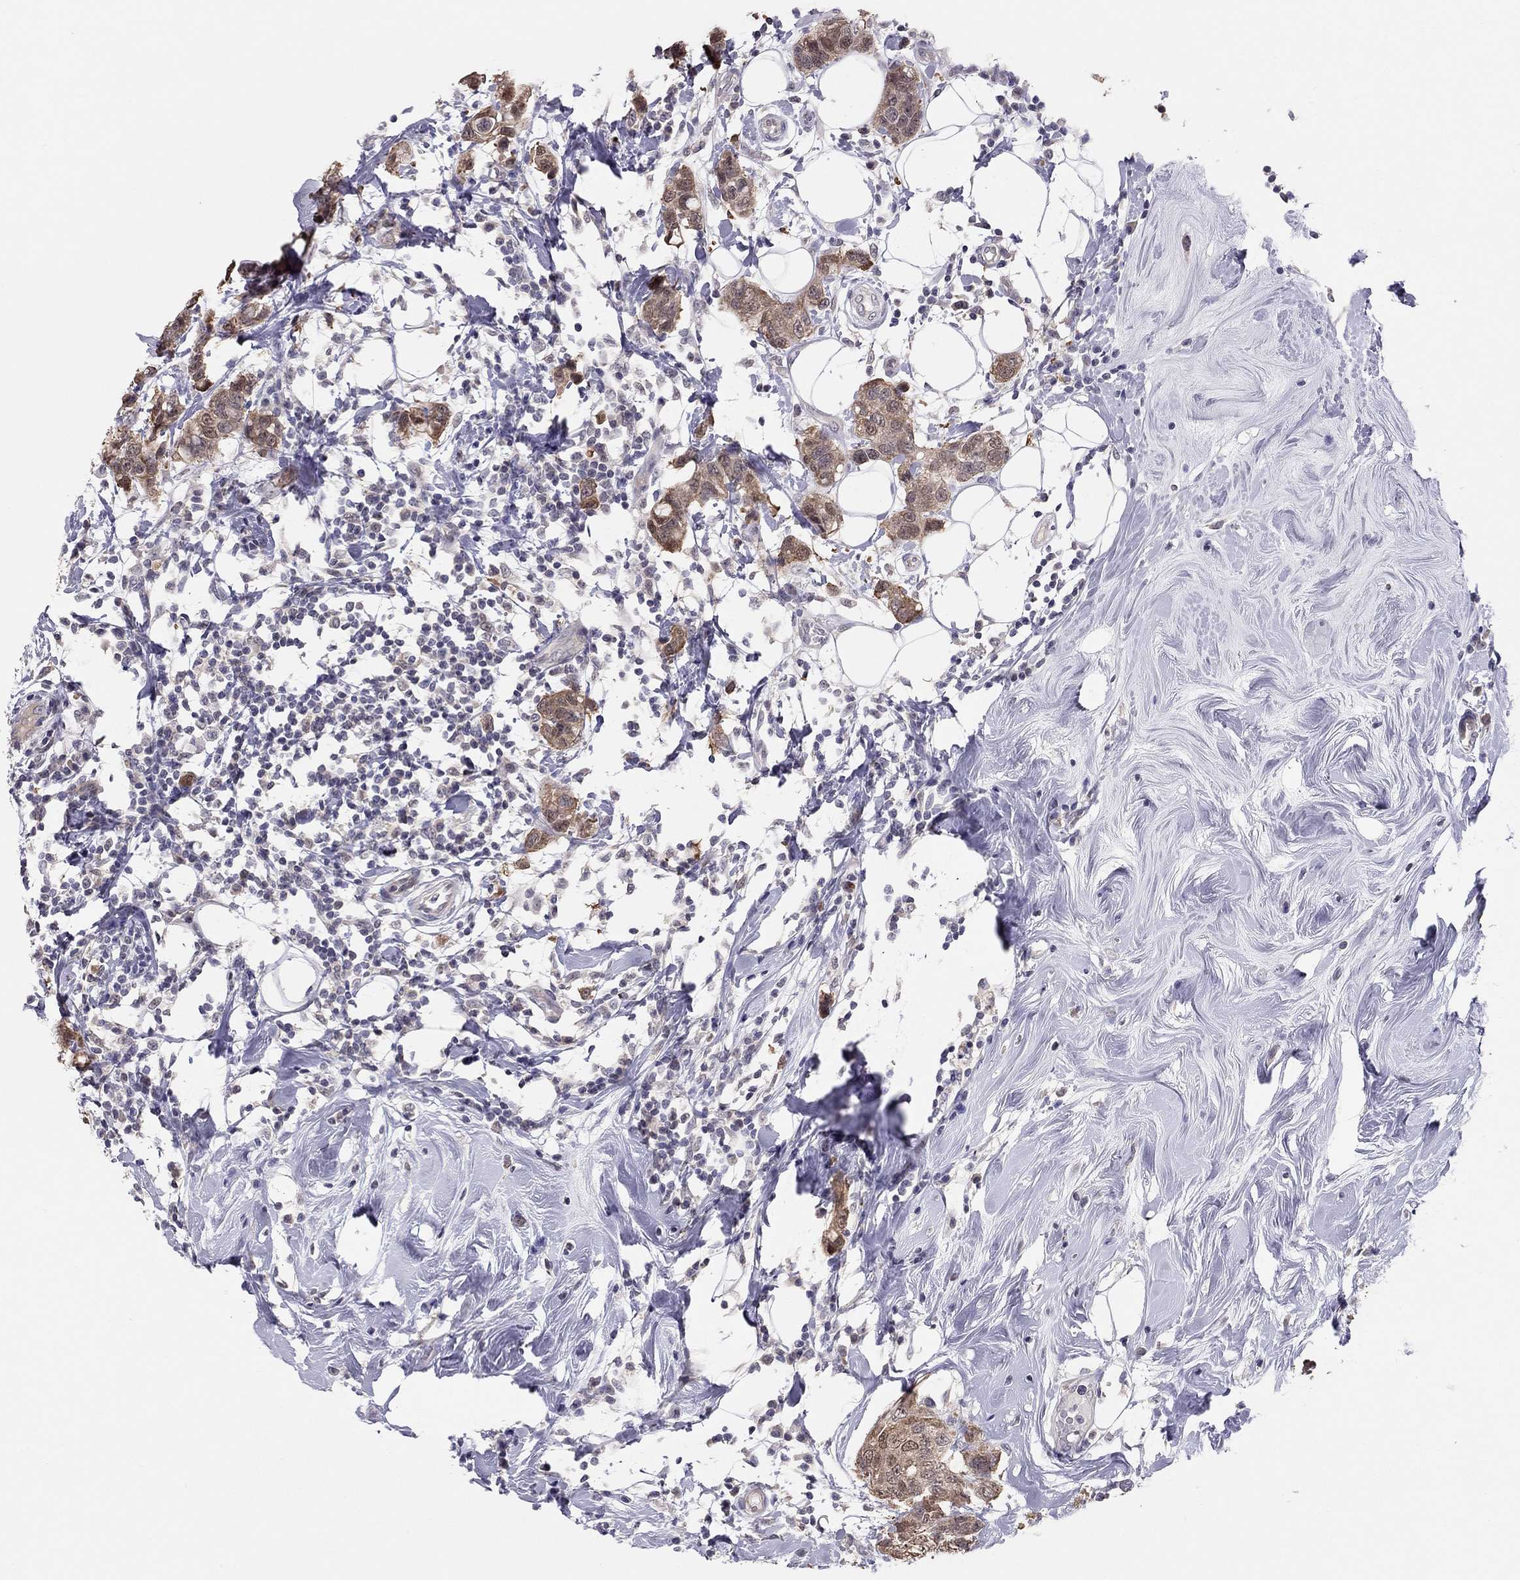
{"staining": {"intensity": "moderate", "quantity": "25%-75%", "location": "cytoplasmic/membranous"}, "tissue": "breast cancer", "cell_type": "Tumor cells", "image_type": "cancer", "snomed": [{"axis": "morphology", "description": "Duct carcinoma"}, {"axis": "topography", "description": "Breast"}], "caption": "Tumor cells demonstrate medium levels of moderate cytoplasmic/membranous positivity in about 25%-75% of cells in breast cancer (invasive ductal carcinoma).", "gene": "HSF2BP", "patient": {"sex": "female", "age": 27}}